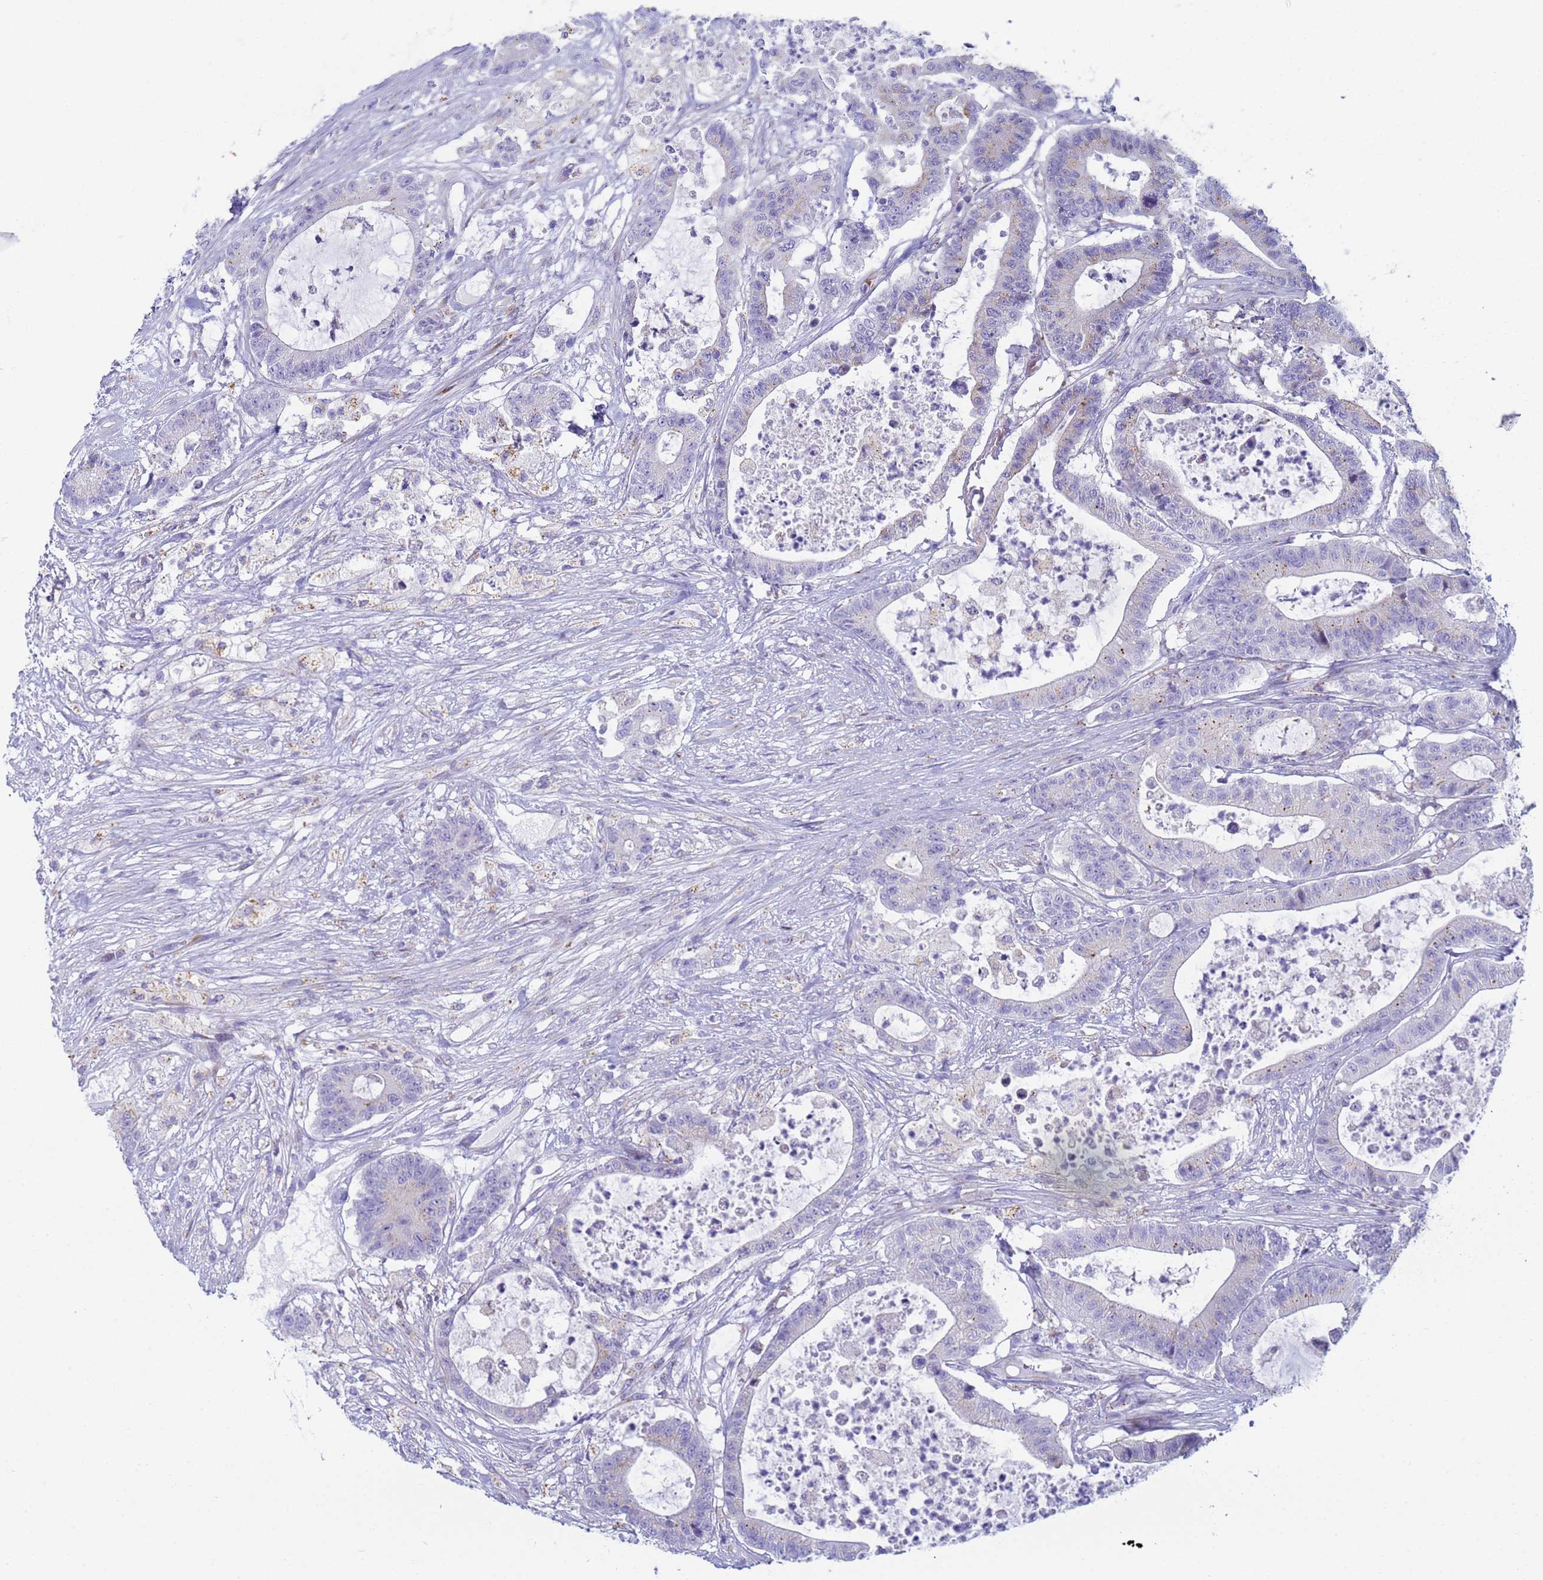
{"staining": {"intensity": "moderate", "quantity": "<25%", "location": "cytoplasmic/membranous"}, "tissue": "colorectal cancer", "cell_type": "Tumor cells", "image_type": "cancer", "snomed": [{"axis": "morphology", "description": "Adenocarcinoma, NOS"}, {"axis": "topography", "description": "Colon"}], "caption": "Immunohistochemistry (IHC) staining of adenocarcinoma (colorectal), which demonstrates low levels of moderate cytoplasmic/membranous expression in approximately <25% of tumor cells indicating moderate cytoplasmic/membranous protein staining. The staining was performed using DAB (3,3'-diaminobenzidine) (brown) for protein detection and nuclei were counterstained in hematoxylin (blue).", "gene": "CR1", "patient": {"sex": "female", "age": 84}}